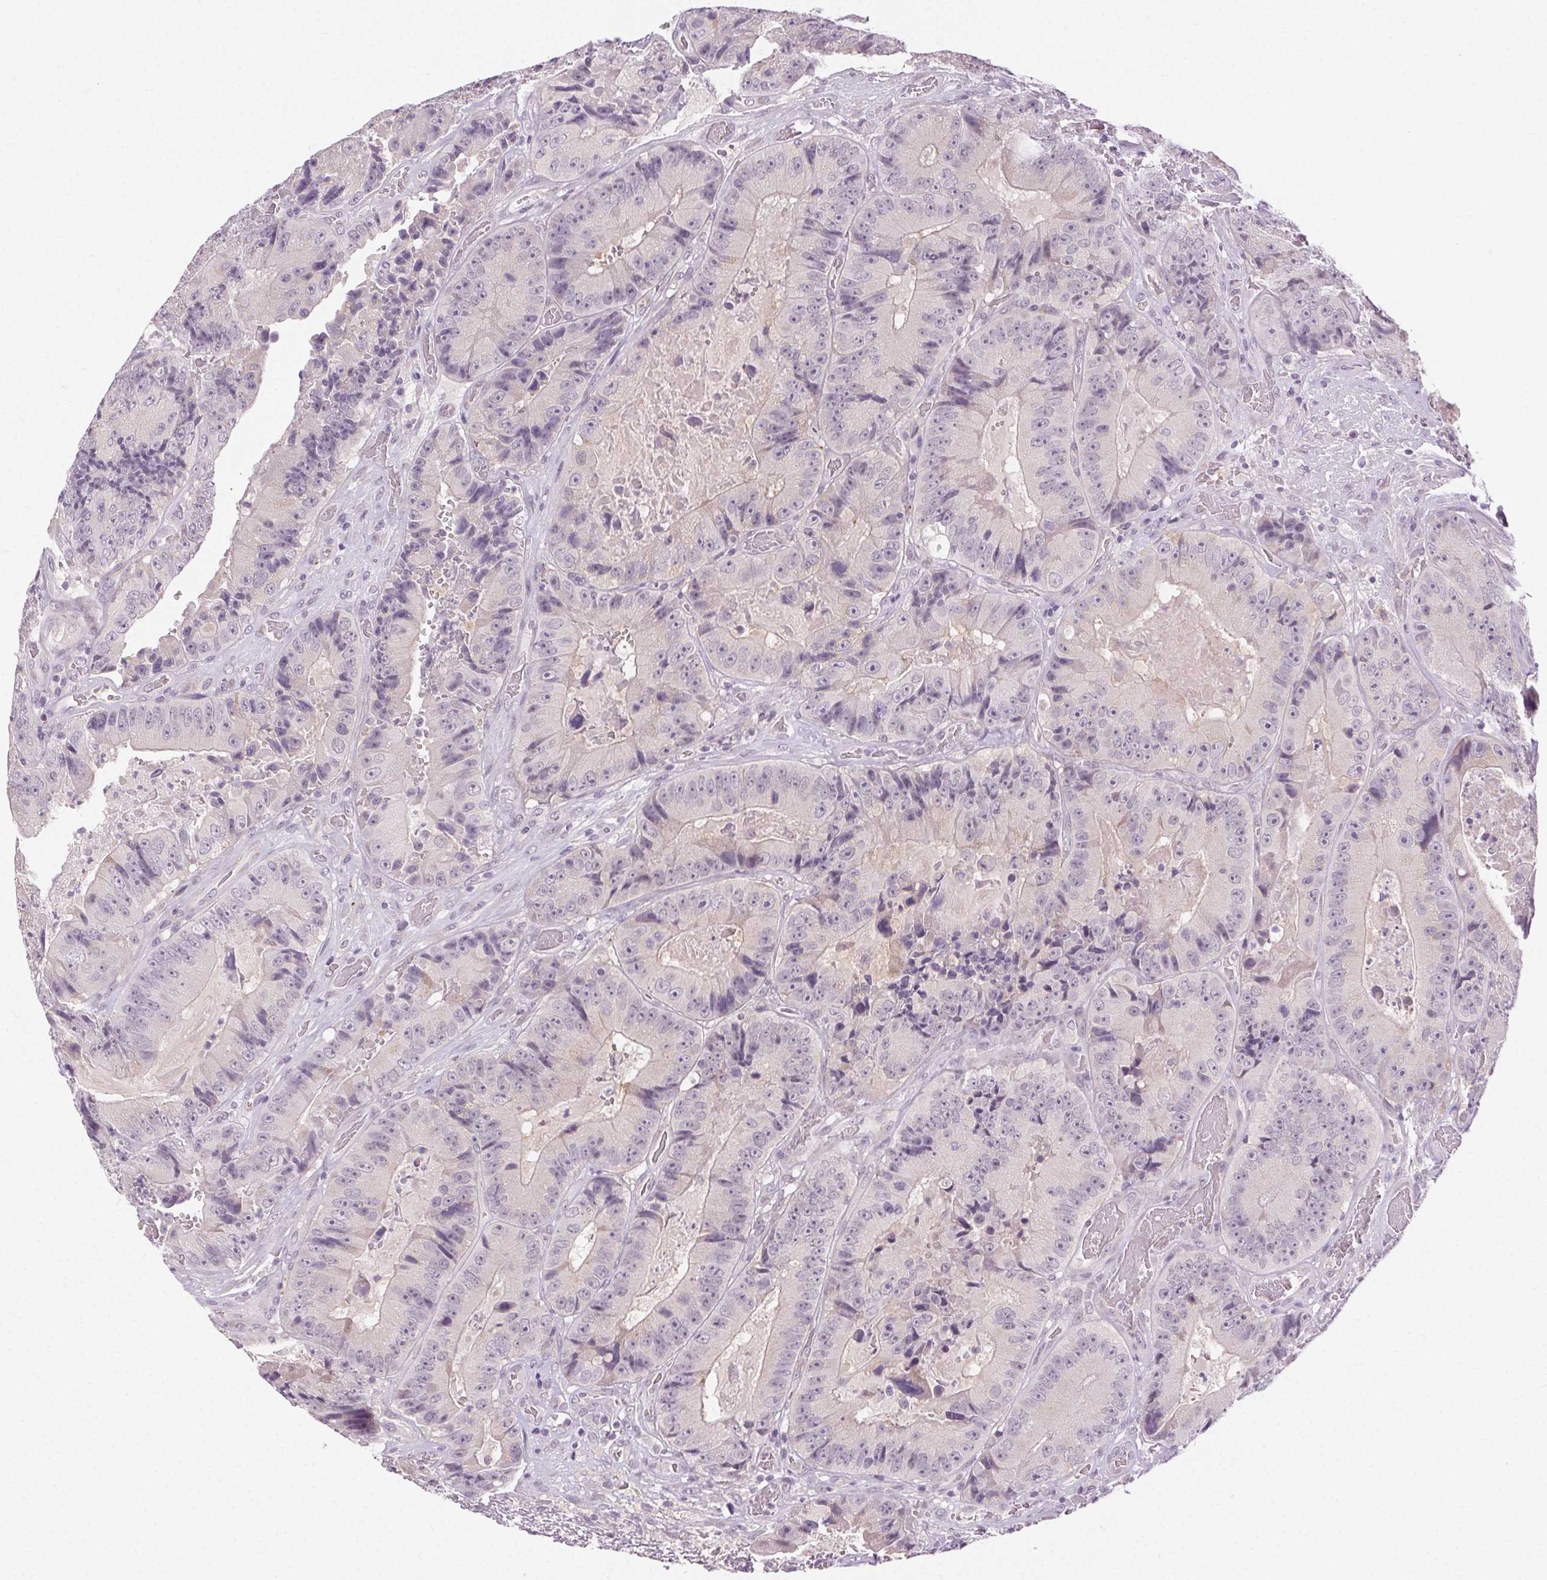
{"staining": {"intensity": "negative", "quantity": "none", "location": "none"}, "tissue": "colorectal cancer", "cell_type": "Tumor cells", "image_type": "cancer", "snomed": [{"axis": "morphology", "description": "Adenocarcinoma, NOS"}, {"axis": "topography", "description": "Colon"}], "caption": "This micrograph is of colorectal cancer (adenocarcinoma) stained with IHC to label a protein in brown with the nuclei are counter-stained blue. There is no staining in tumor cells.", "gene": "FAM168A", "patient": {"sex": "female", "age": 86}}